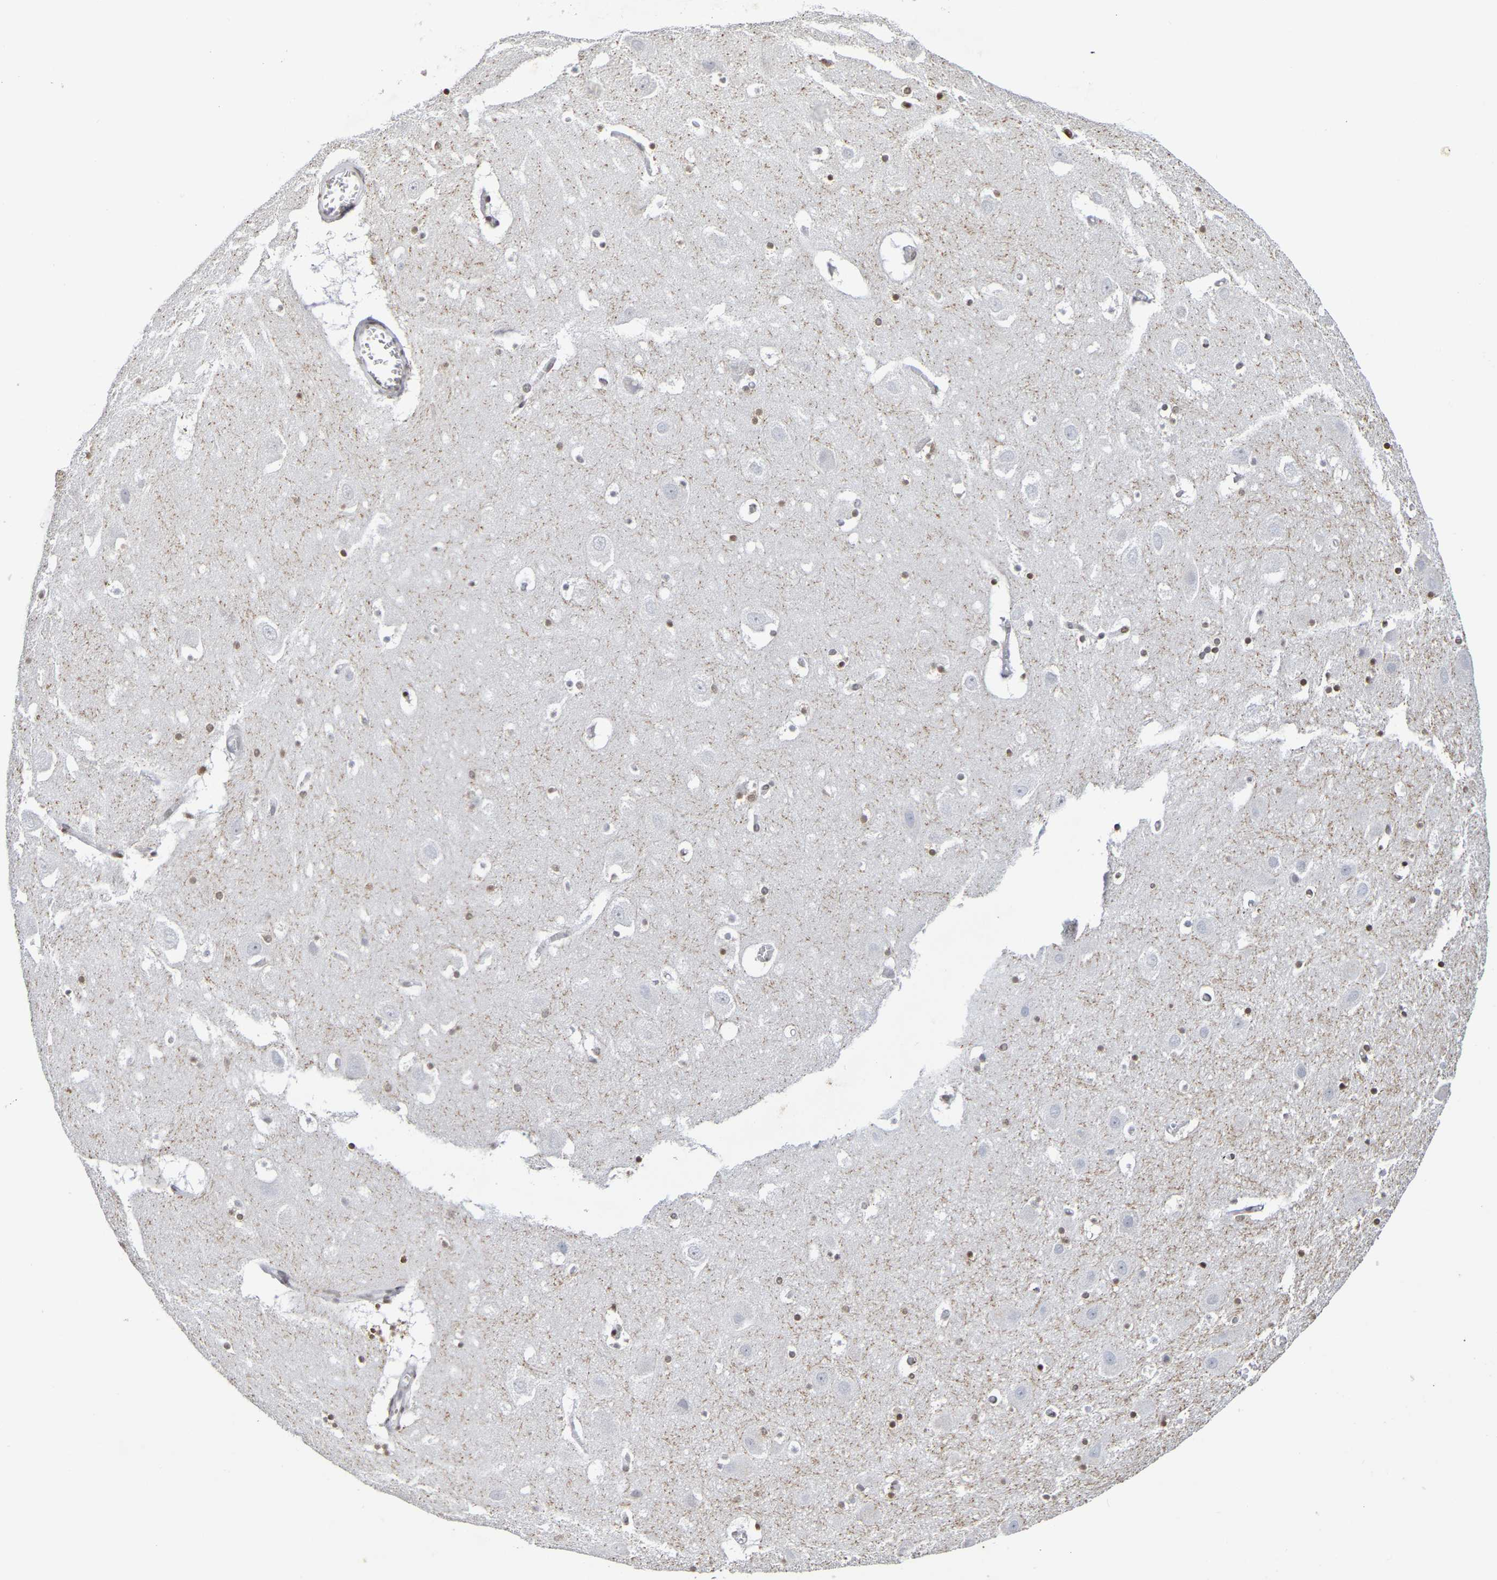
{"staining": {"intensity": "moderate", "quantity": ">75%", "location": "nuclear"}, "tissue": "hippocampus", "cell_type": "Glial cells", "image_type": "normal", "snomed": [{"axis": "morphology", "description": "Normal tissue, NOS"}, {"axis": "topography", "description": "Hippocampus"}], "caption": "Immunohistochemical staining of unremarkable hippocampus displays medium levels of moderate nuclear positivity in approximately >75% of glial cells. (DAB (3,3'-diaminobenzidine) = brown stain, brightfield microscopy at high magnification).", "gene": "ATF4", "patient": {"sex": "male", "age": 45}}